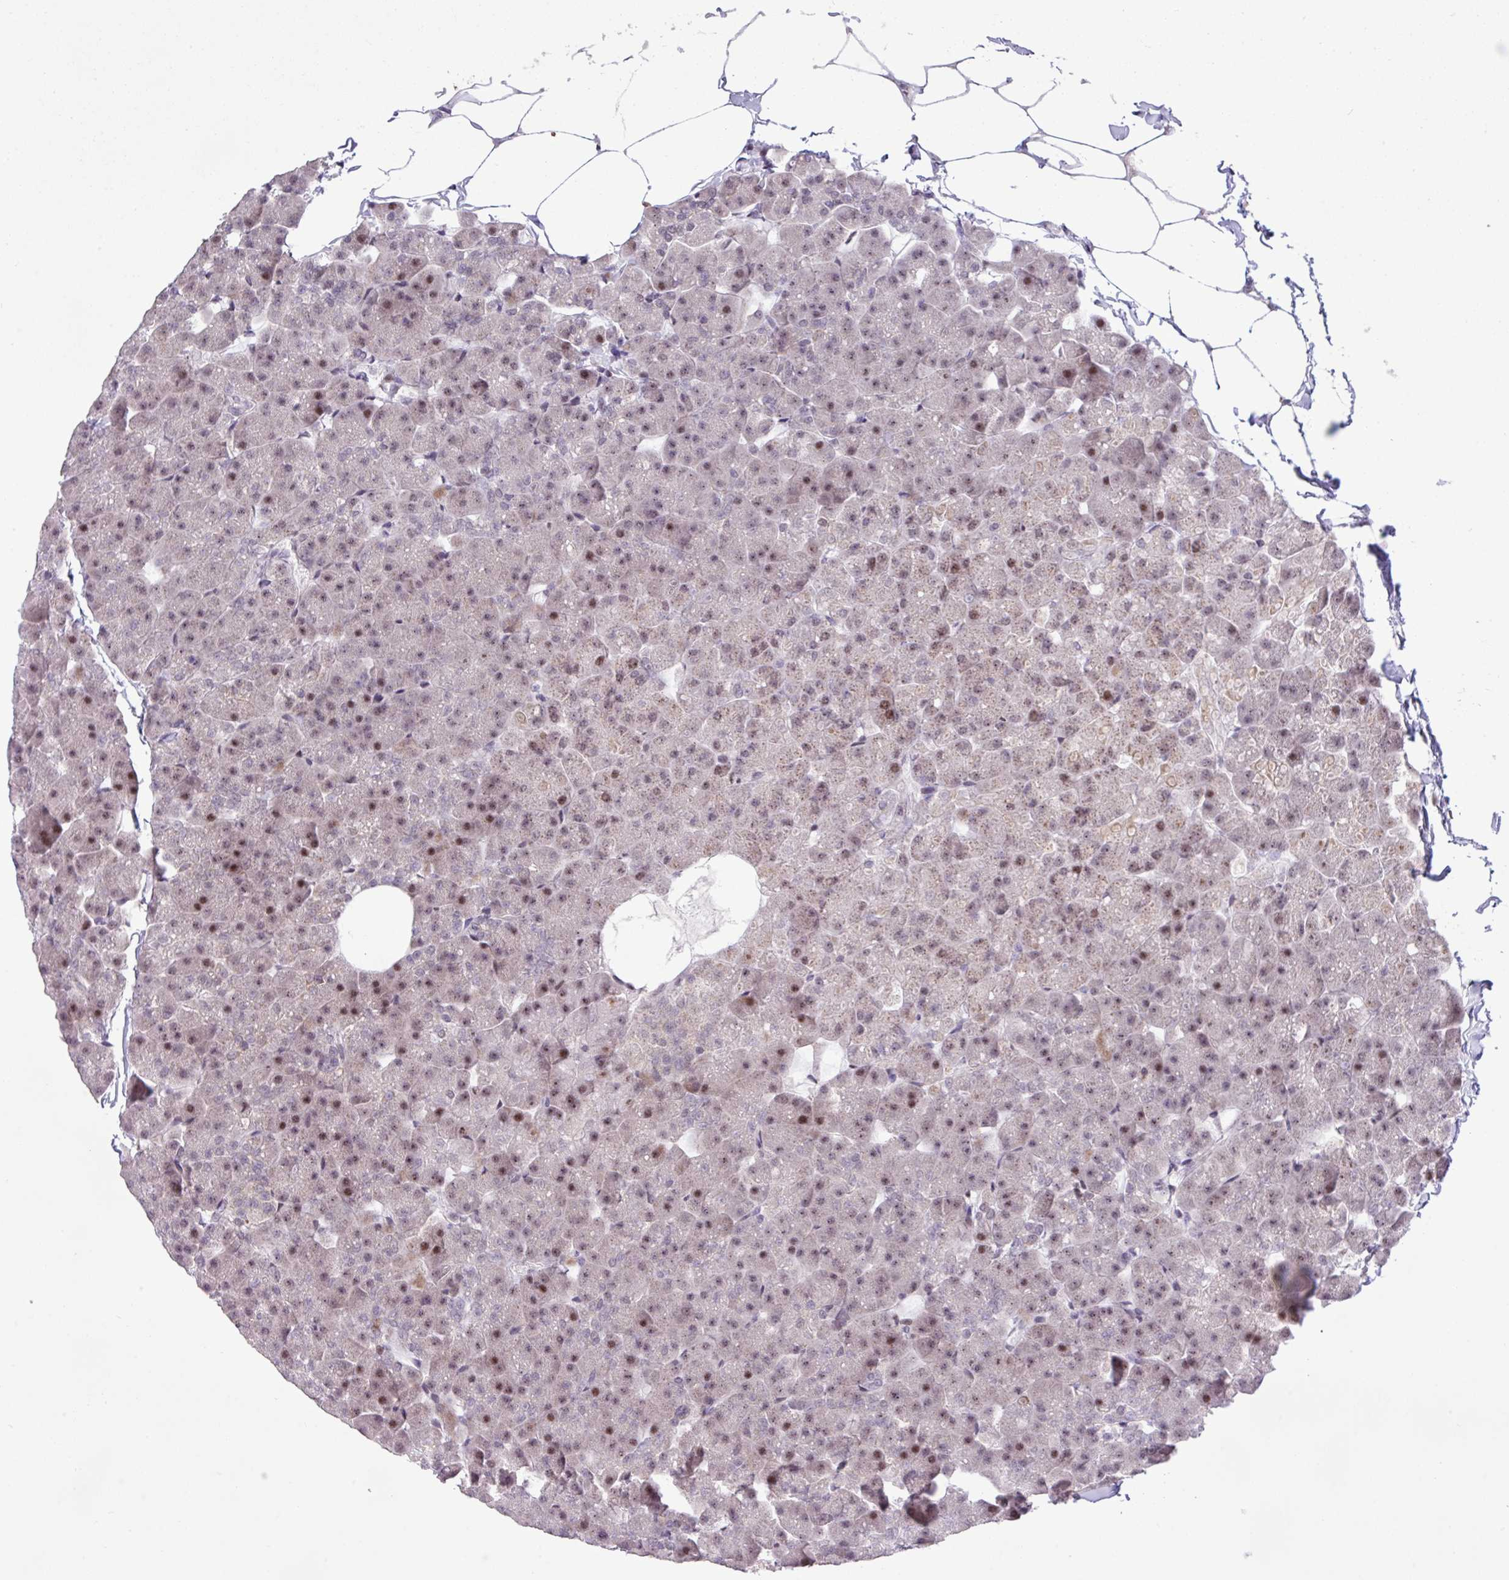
{"staining": {"intensity": "moderate", "quantity": "25%-75%", "location": "nuclear"}, "tissue": "pancreas", "cell_type": "Exocrine glandular cells", "image_type": "normal", "snomed": [{"axis": "morphology", "description": "Normal tissue, NOS"}, {"axis": "topography", "description": "Pancreas"}], "caption": "Pancreas stained for a protein shows moderate nuclear positivity in exocrine glandular cells. (Stains: DAB in brown, nuclei in blue, Microscopy: brightfield microscopy at high magnification).", "gene": "ZNF354A", "patient": {"sex": "male", "age": 35}}